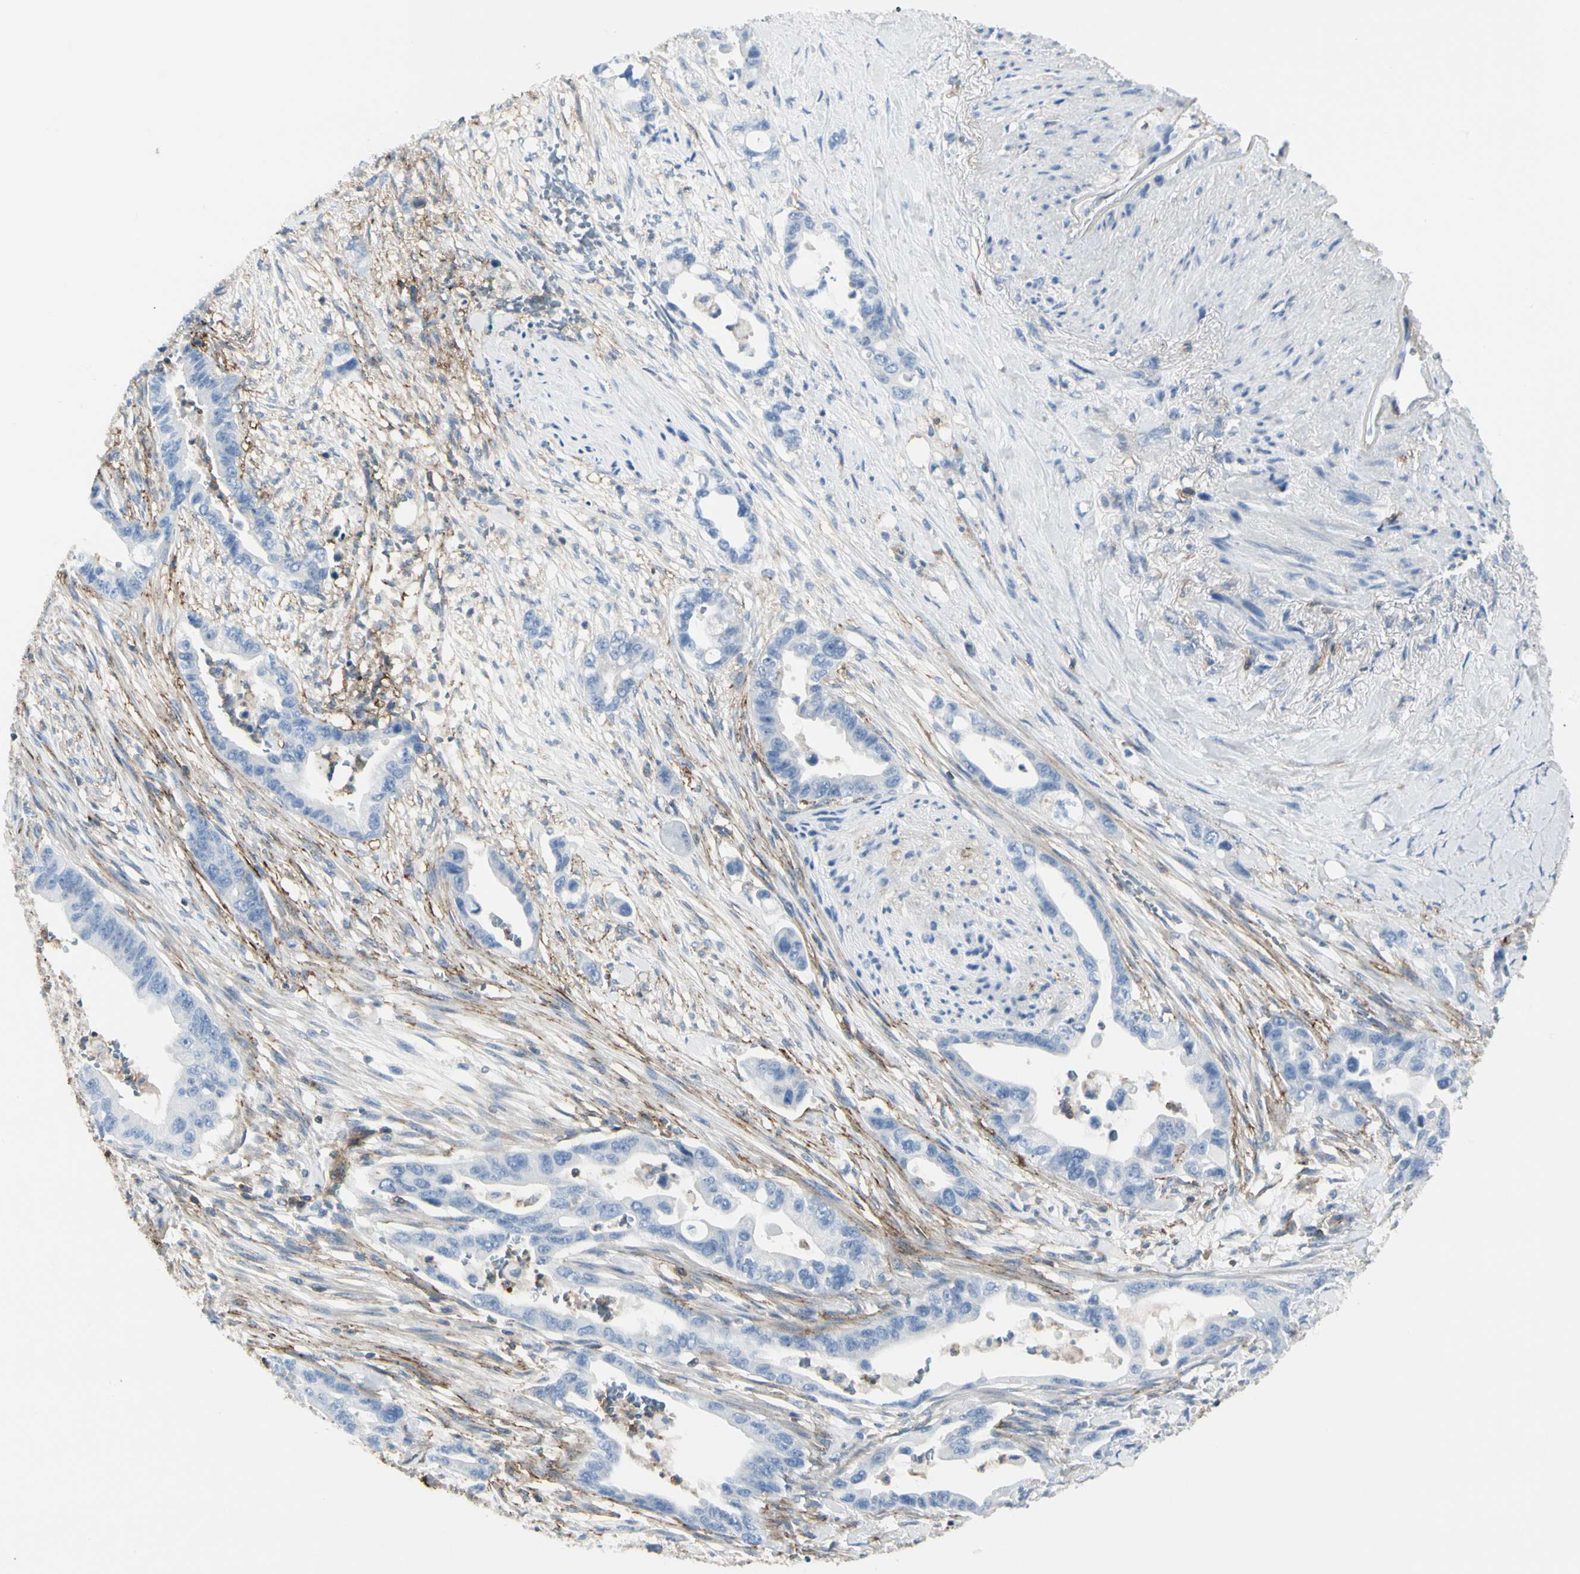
{"staining": {"intensity": "negative", "quantity": "none", "location": "none"}, "tissue": "pancreatic cancer", "cell_type": "Tumor cells", "image_type": "cancer", "snomed": [{"axis": "morphology", "description": "Adenocarcinoma, NOS"}, {"axis": "topography", "description": "Pancreas"}], "caption": "DAB immunohistochemical staining of adenocarcinoma (pancreatic) shows no significant expression in tumor cells.", "gene": "CLEC2B", "patient": {"sex": "male", "age": 70}}